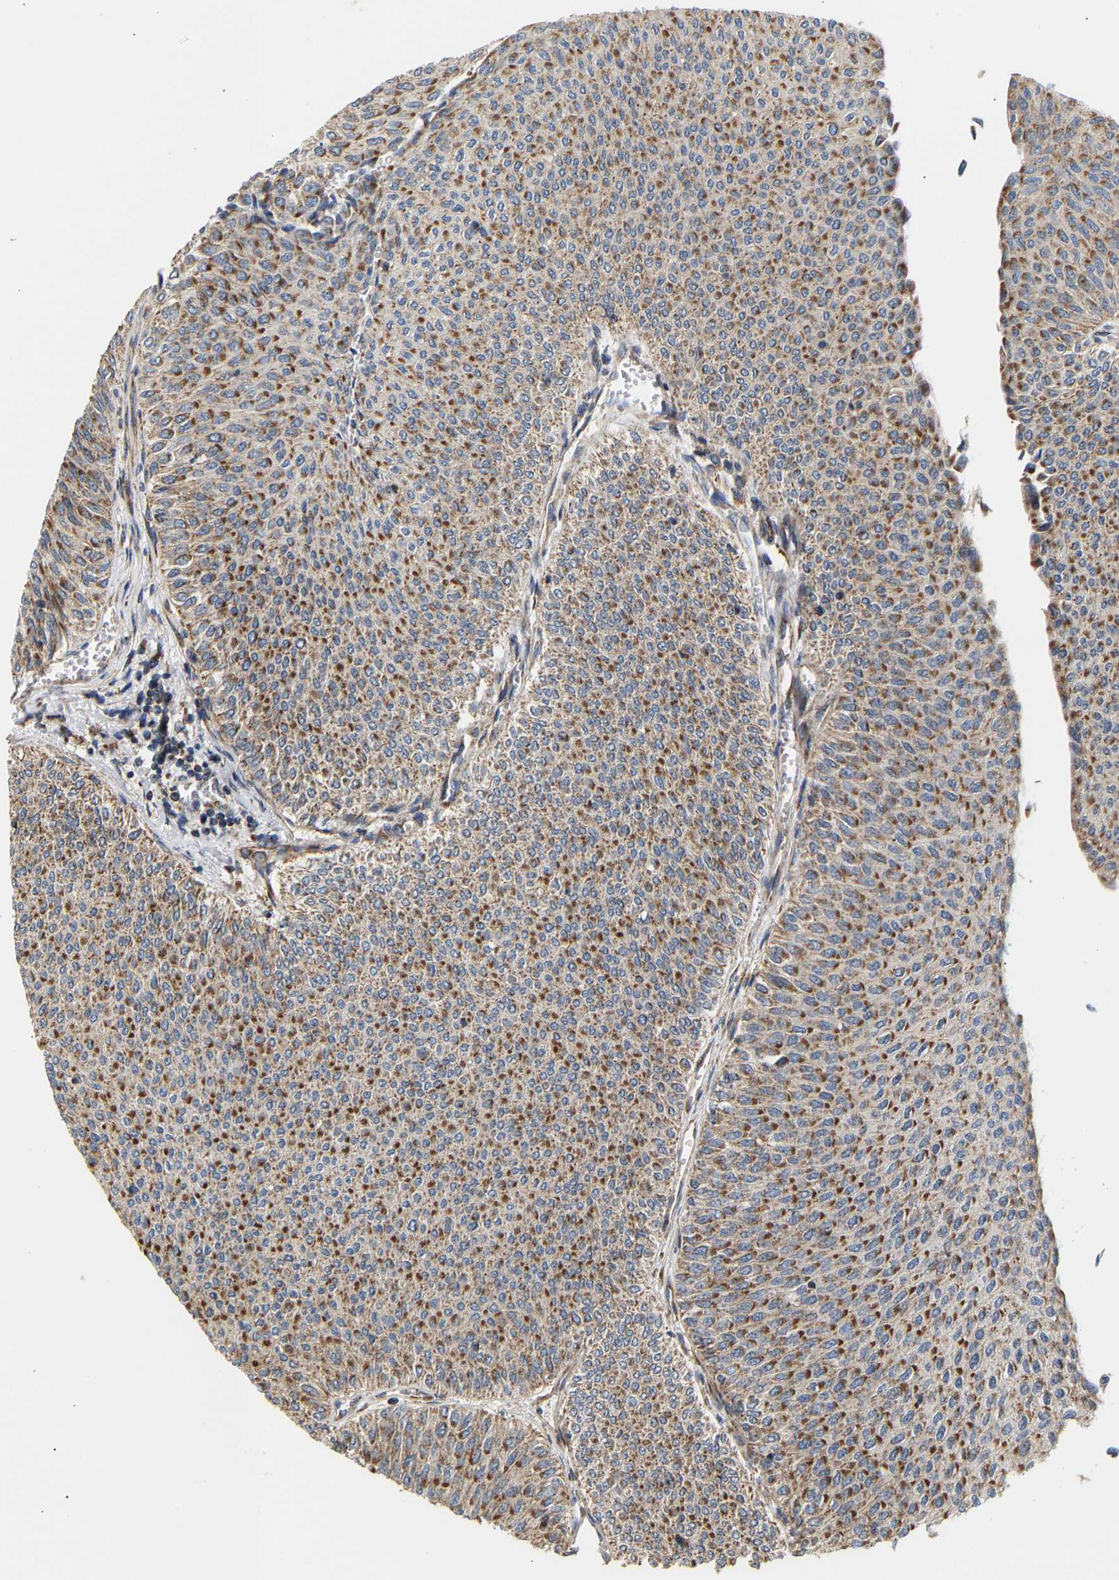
{"staining": {"intensity": "strong", "quantity": ">75%", "location": "cytoplasmic/membranous"}, "tissue": "urothelial cancer", "cell_type": "Tumor cells", "image_type": "cancer", "snomed": [{"axis": "morphology", "description": "Urothelial carcinoma, Low grade"}, {"axis": "topography", "description": "Urinary bladder"}], "caption": "Urothelial cancer tissue shows strong cytoplasmic/membranous positivity in about >75% of tumor cells", "gene": "TMEM168", "patient": {"sex": "male", "age": 78}}